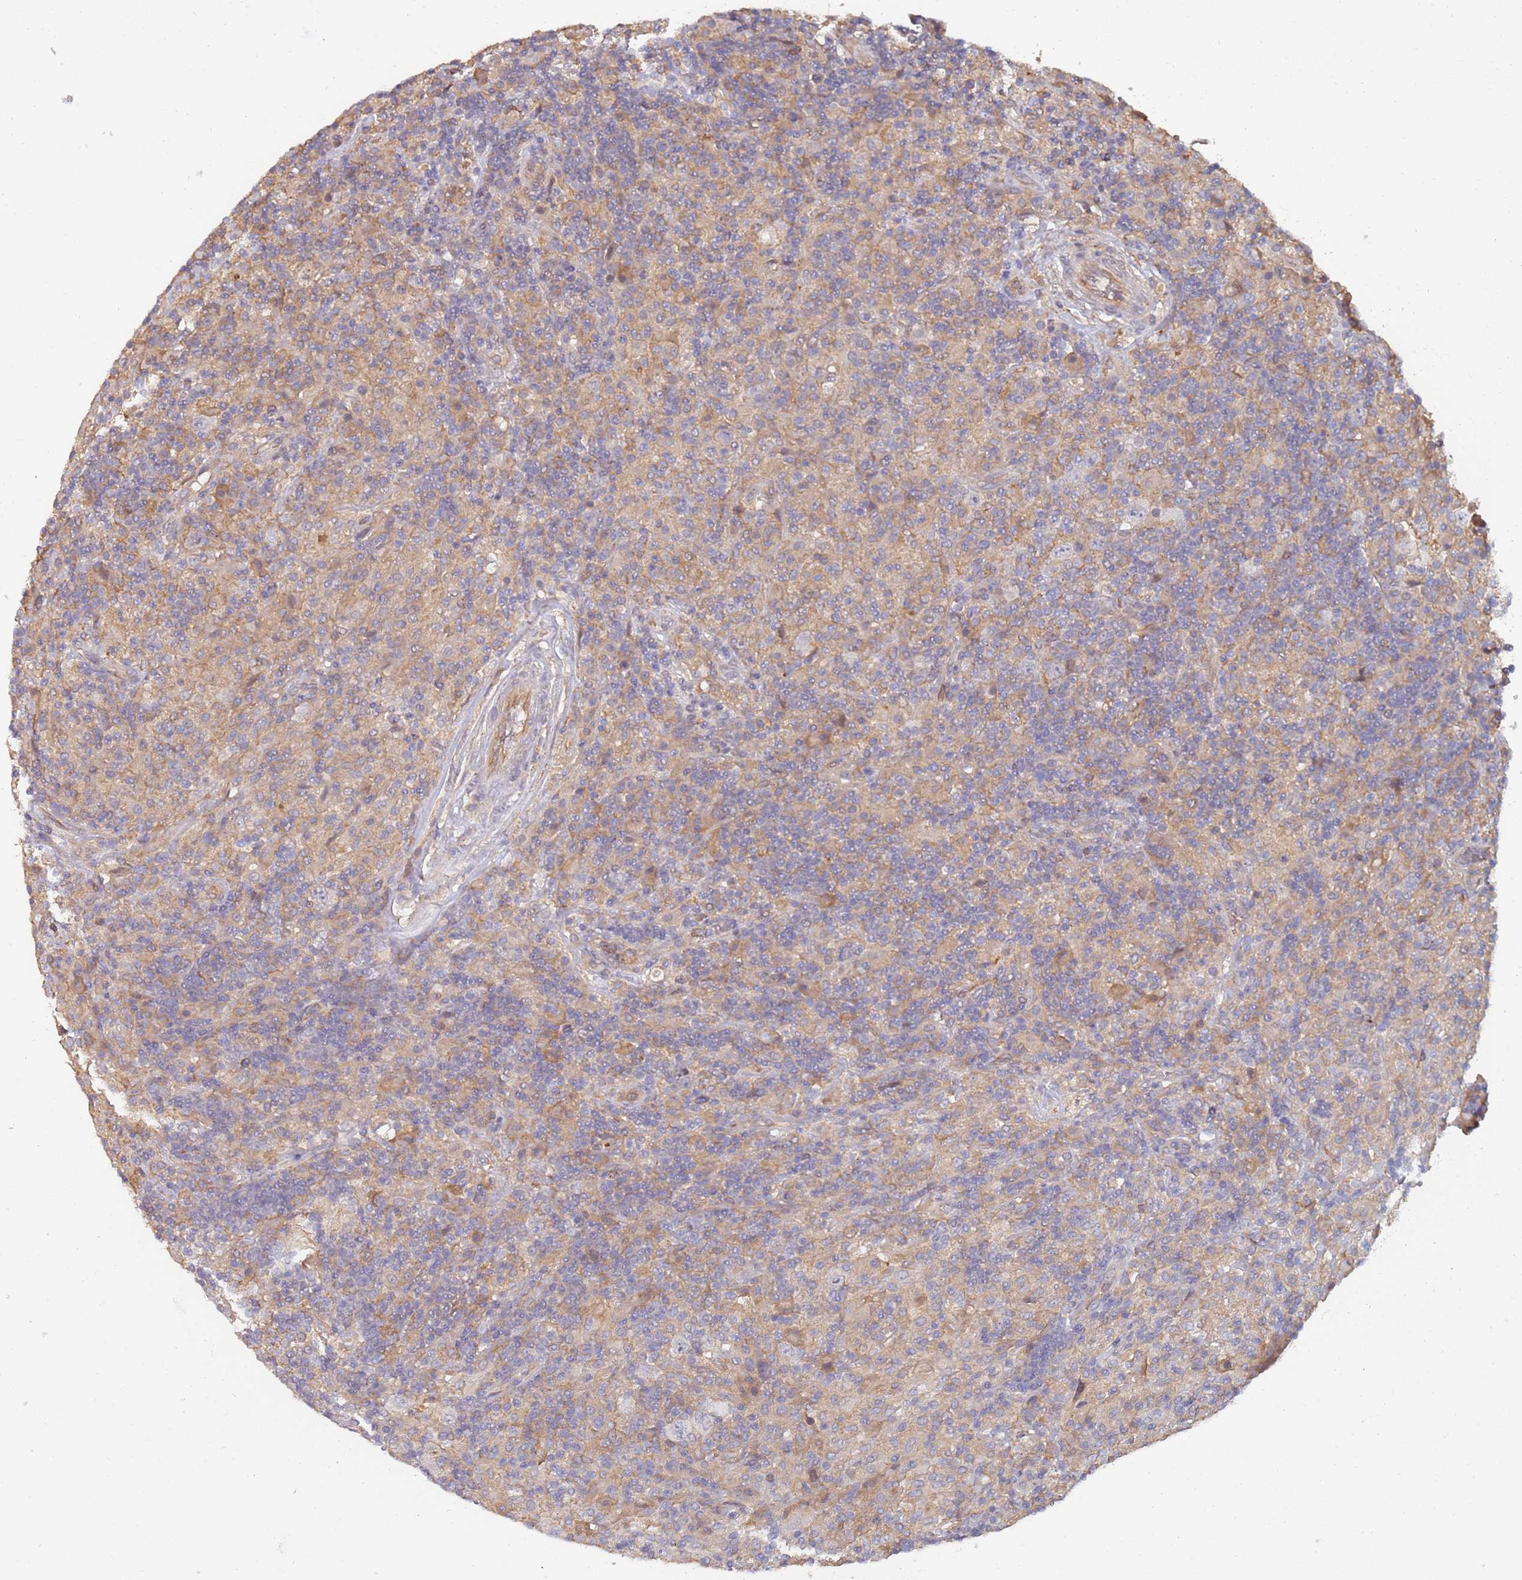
{"staining": {"intensity": "negative", "quantity": "none", "location": "none"}, "tissue": "lymphoma", "cell_type": "Tumor cells", "image_type": "cancer", "snomed": [{"axis": "morphology", "description": "Hodgkin's disease, NOS"}, {"axis": "topography", "description": "Lymph node"}], "caption": "Tumor cells are negative for brown protein staining in lymphoma. (DAB (3,3'-diaminobenzidine) IHC, high magnification).", "gene": "ABCB6", "patient": {"sex": "male", "age": 70}}